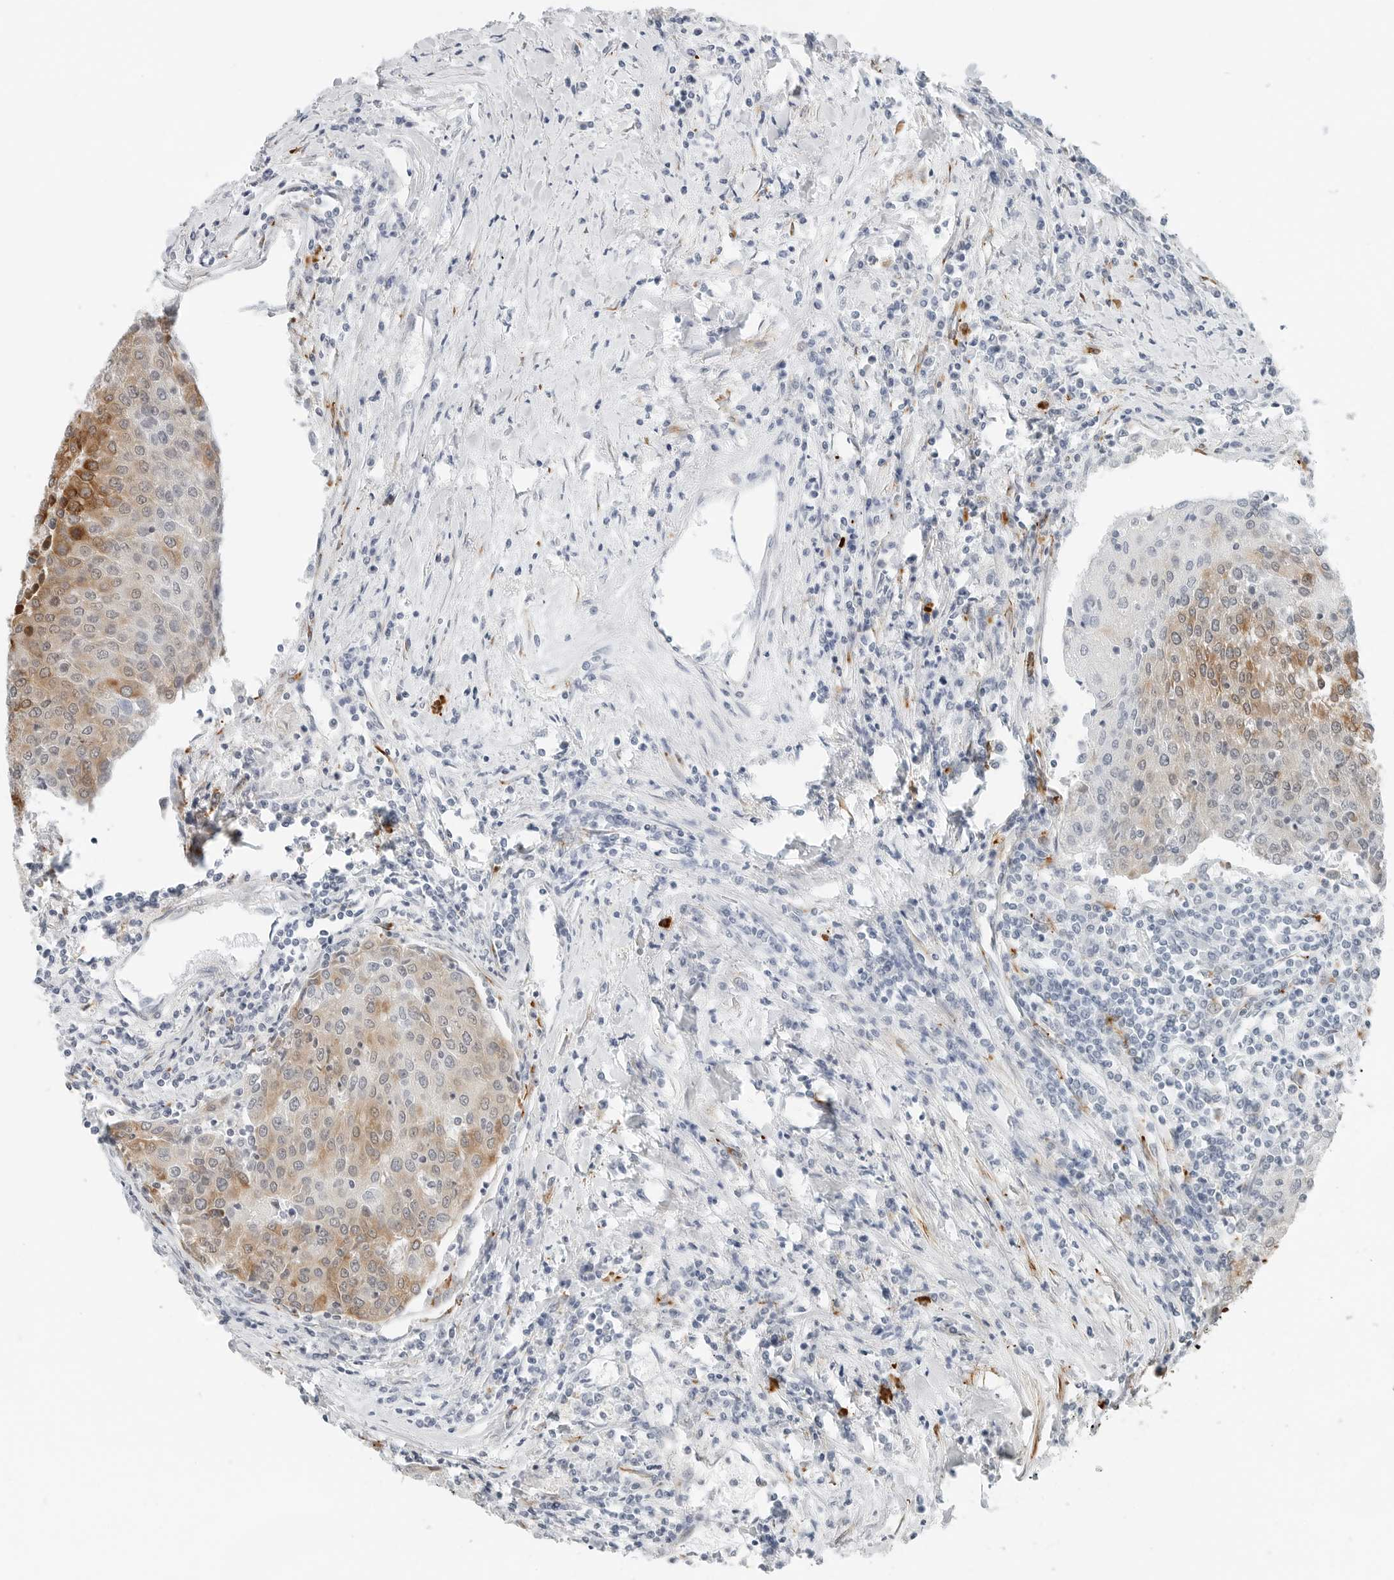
{"staining": {"intensity": "moderate", "quantity": "25%-75%", "location": "cytoplasmic/membranous"}, "tissue": "urothelial cancer", "cell_type": "Tumor cells", "image_type": "cancer", "snomed": [{"axis": "morphology", "description": "Urothelial carcinoma, High grade"}, {"axis": "topography", "description": "Urinary bladder"}], "caption": "High-grade urothelial carcinoma stained with a brown dye demonstrates moderate cytoplasmic/membranous positive positivity in about 25%-75% of tumor cells.", "gene": "P4HA2", "patient": {"sex": "female", "age": 85}}